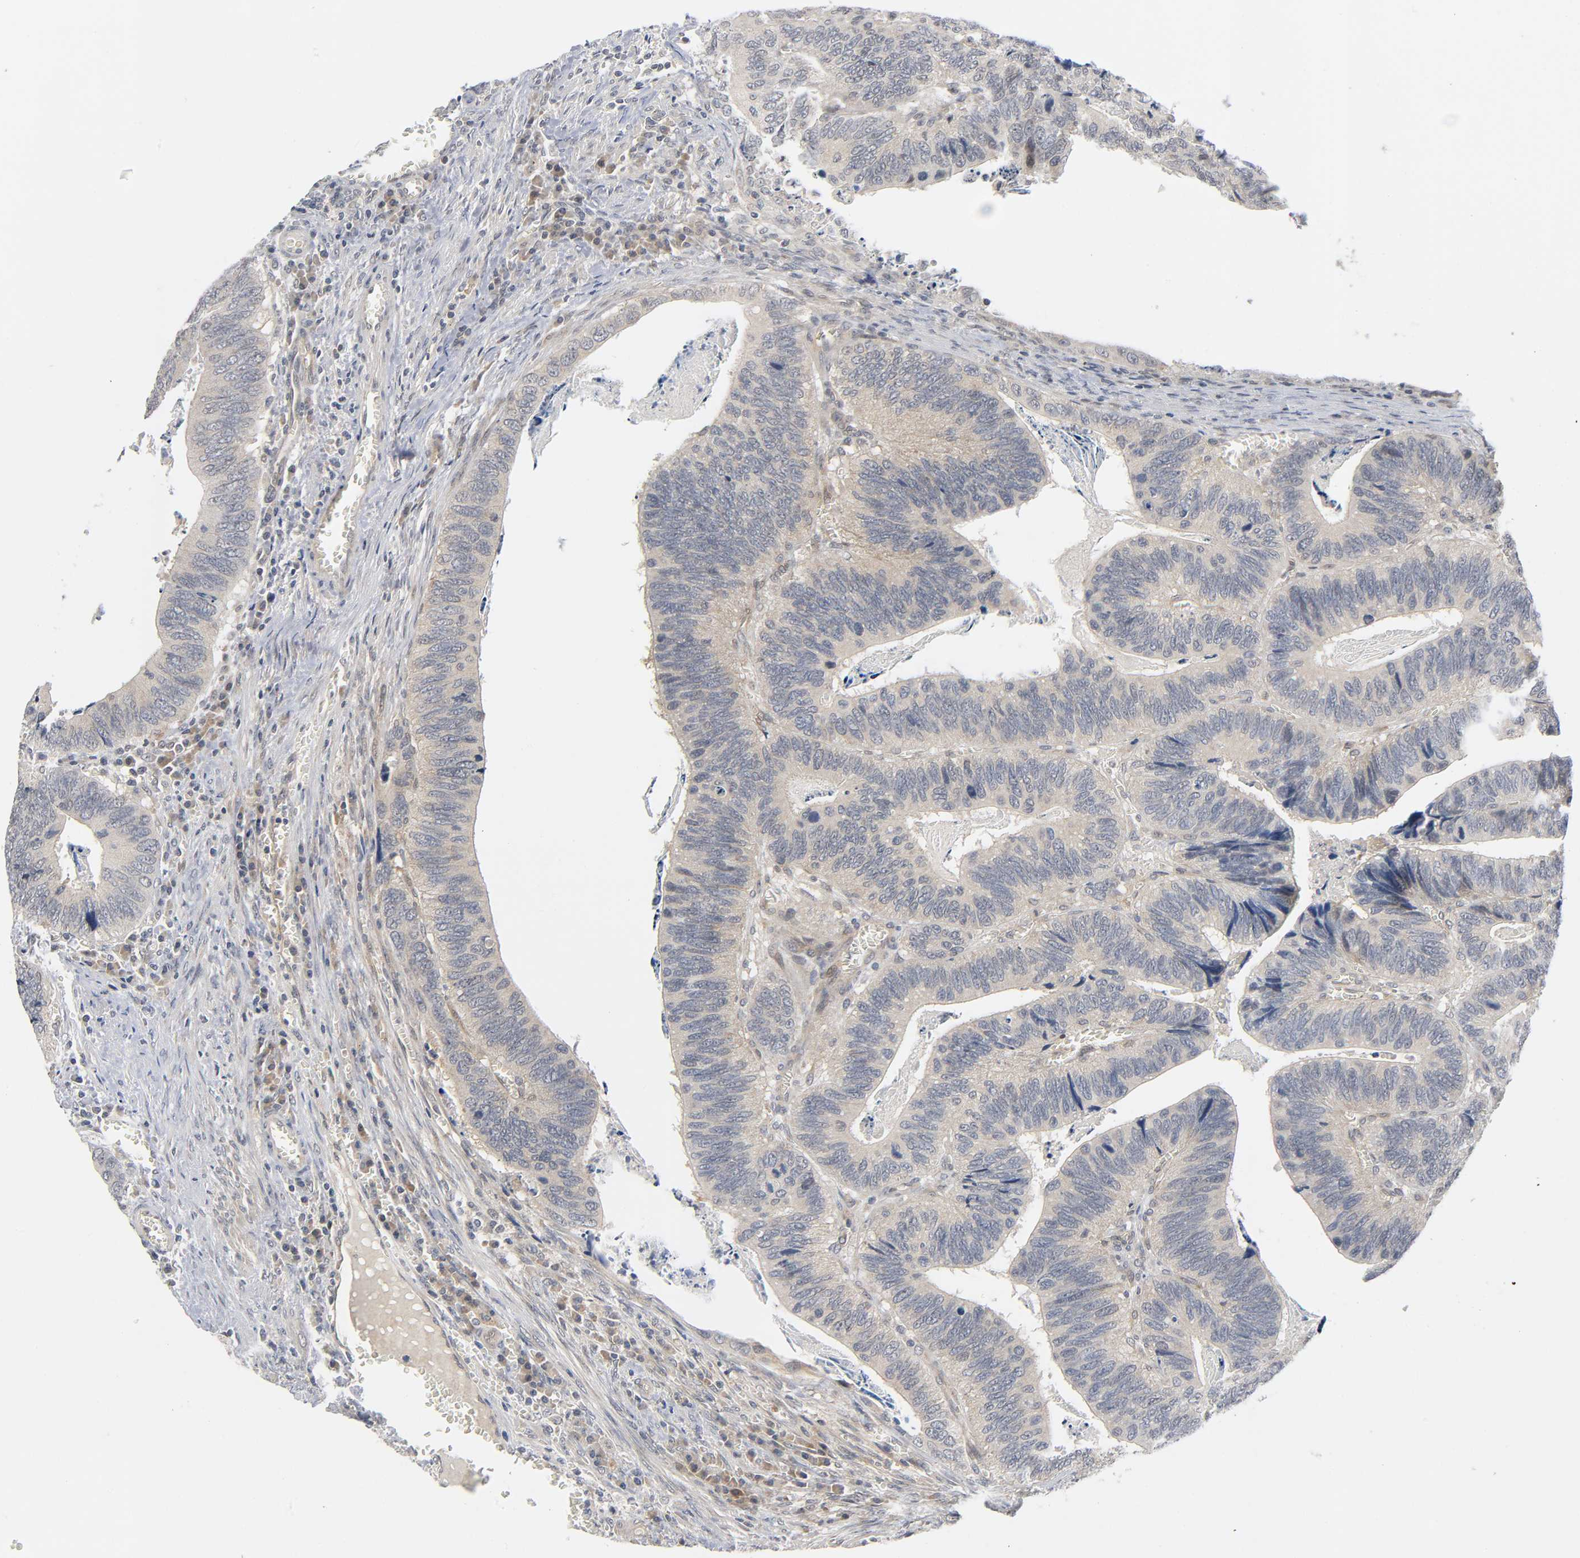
{"staining": {"intensity": "weak", "quantity": ">75%", "location": "cytoplasmic/membranous"}, "tissue": "colorectal cancer", "cell_type": "Tumor cells", "image_type": "cancer", "snomed": [{"axis": "morphology", "description": "Adenocarcinoma, NOS"}, {"axis": "topography", "description": "Colon"}], "caption": "Protein staining of colorectal cancer (adenocarcinoma) tissue reveals weak cytoplasmic/membranous expression in approximately >75% of tumor cells. The protein is shown in brown color, while the nuclei are stained blue.", "gene": "MAPK8", "patient": {"sex": "male", "age": 72}}